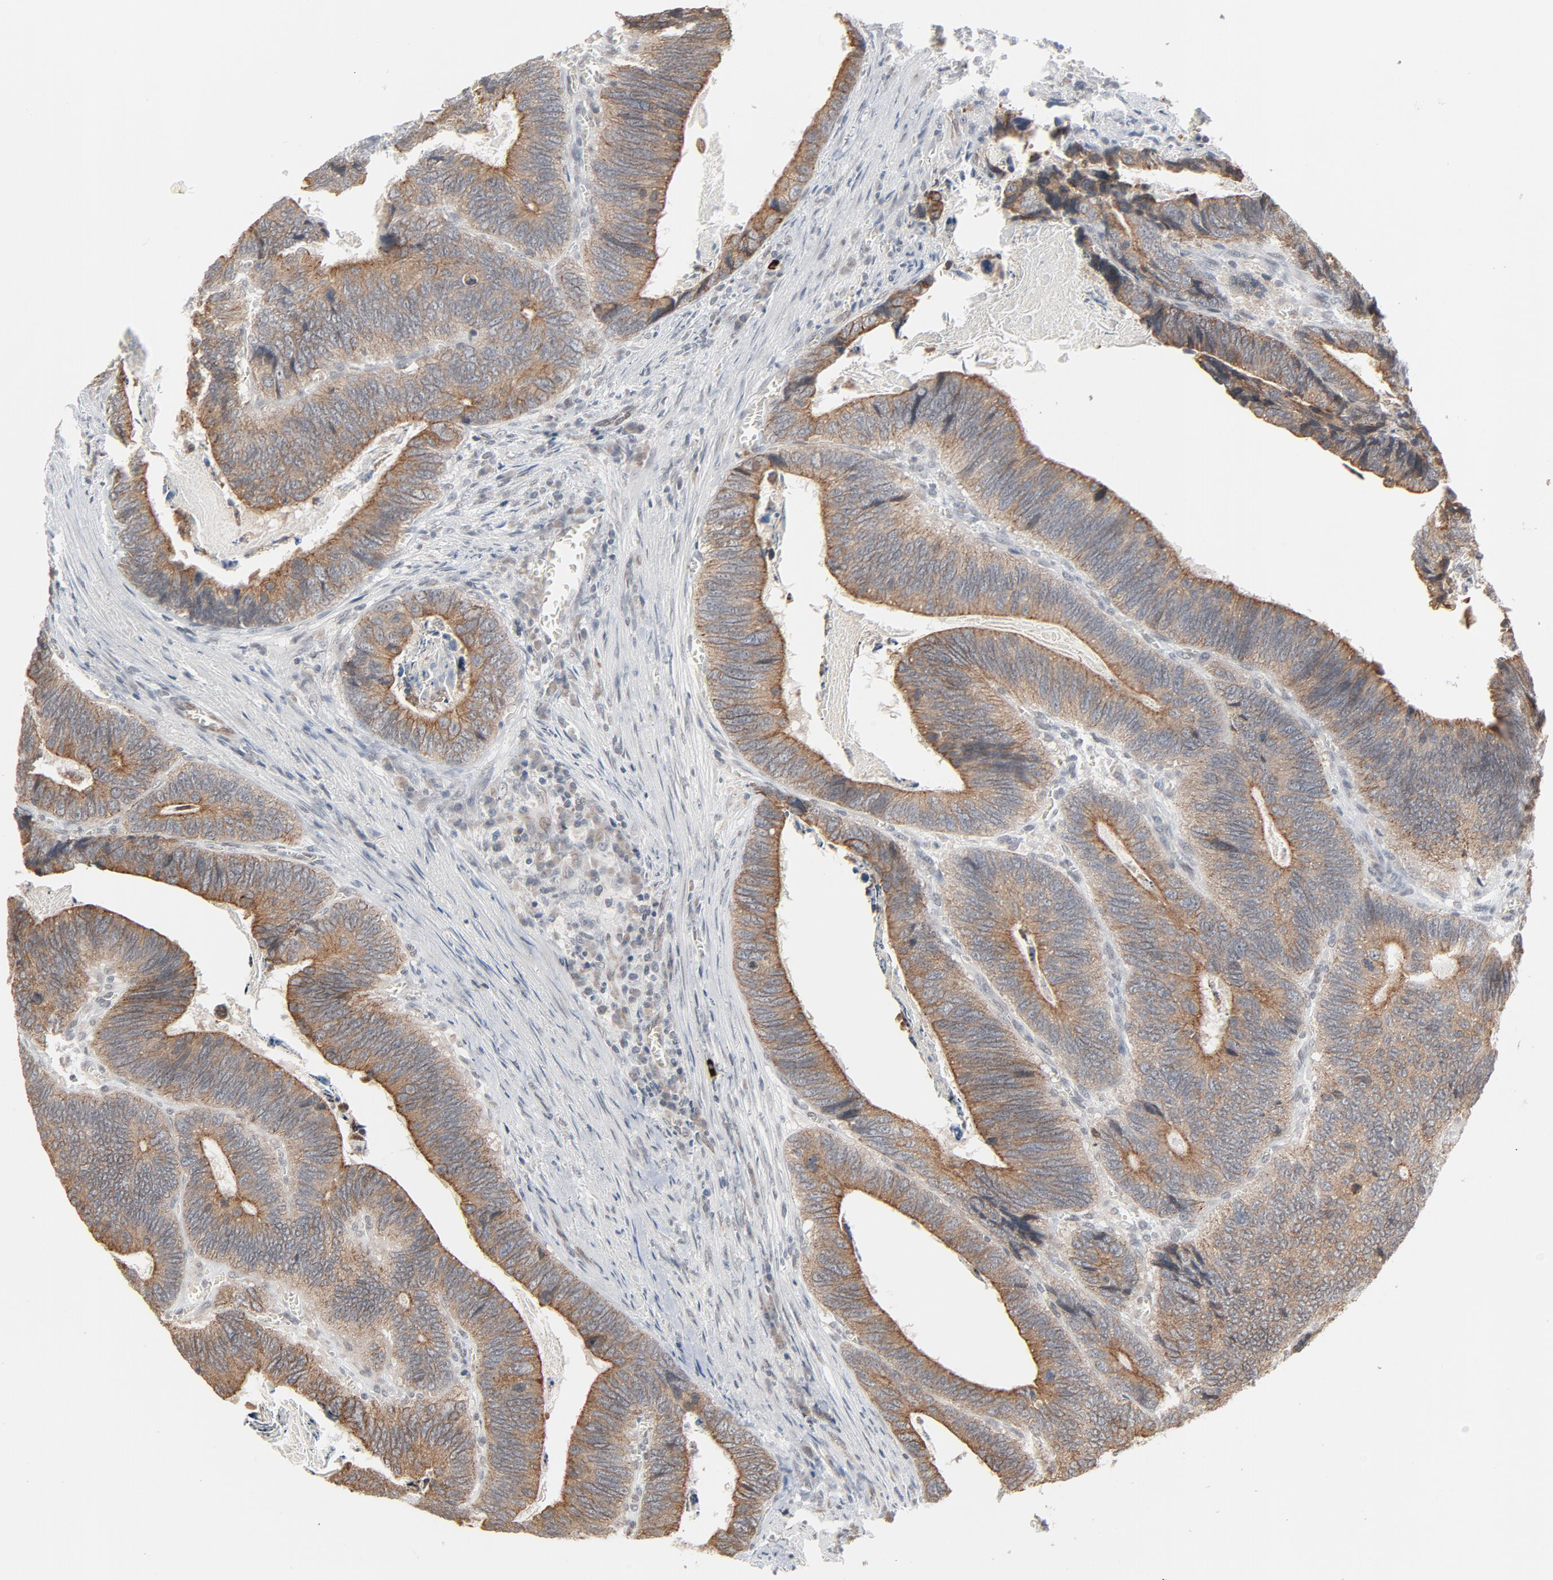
{"staining": {"intensity": "moderate", "quantity": ">75%", "location": "cytoplasmic/membranous"}, "tissue": "colorectal cancer", "cell_type": "Tumor cells", "image_type": "cancer", "snomed": [{"axis": "morphology", "description": "Adenocarcinoma, NOS"}, {"axis": "topography", "description": "Colon"}], "caption": "Moderate cytoplasmic/membranous expression for a protein is seen in approximately >75% of tumor cells of colorectal cancer using immunohistochemistry (IHC).", "gene": "ITPR3", "patient": {"sex": "male", "age": 72}}